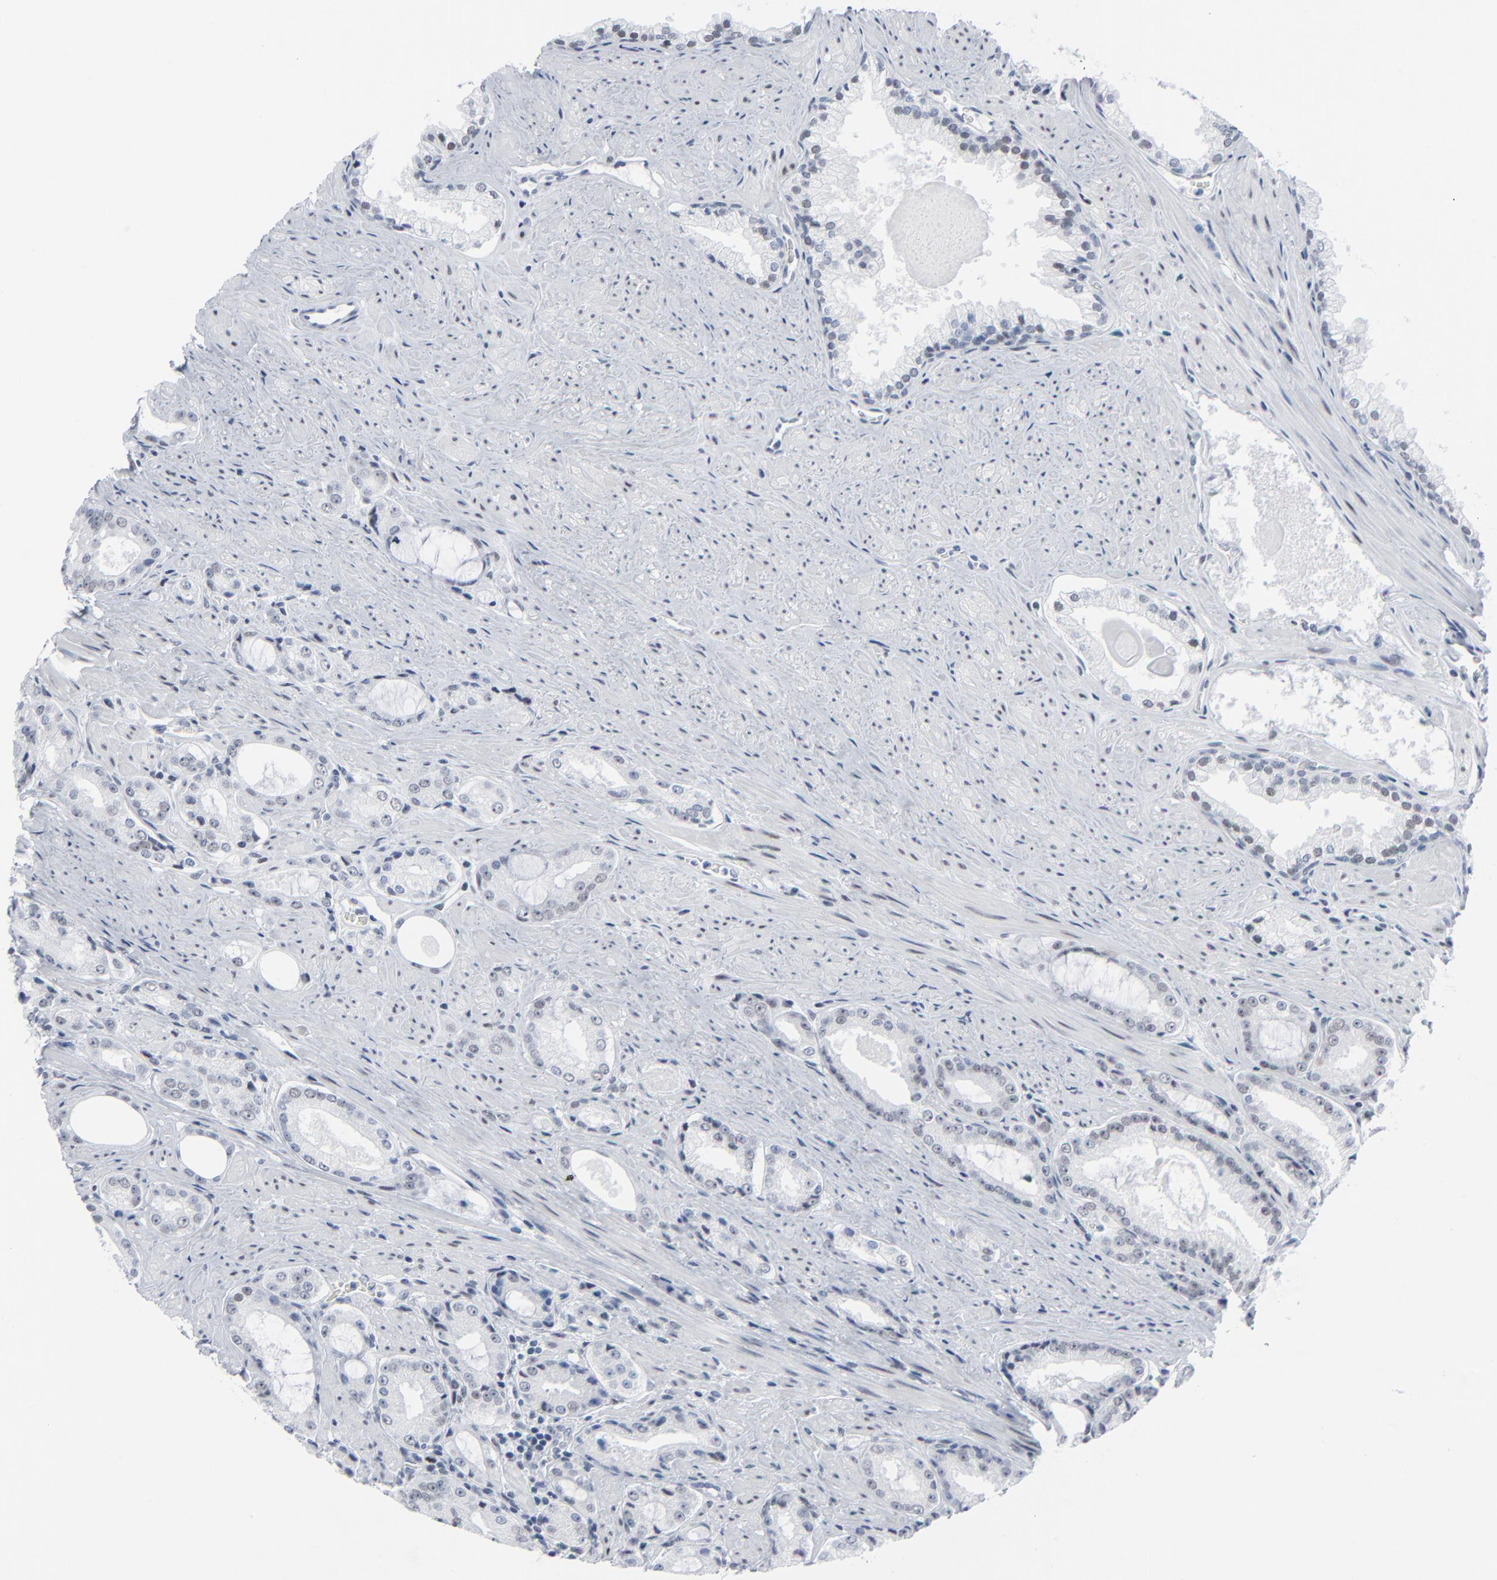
{"staining": {"intensity": "weak", "quantity": "25%-75%", "location": "nuclear"}, "tissue": "prostate cancer", "cell_type": "Tumor cells", "image_type": "cancer", "snomed": [{"axis": "morphology", "description": "Adenocarcinoma, Medium grade"}, {"axis": "topography", "description": "Prostate"}], "caption": "Immunohistochemical staining of medium-grade adenocarcinoma (prostate) demonstrates low levels of weak nuclear protein expression in approximately 25%-75% of tumor cells.", "gene": "SIRT1", "patient": {"sex": "male", "age": 60}}